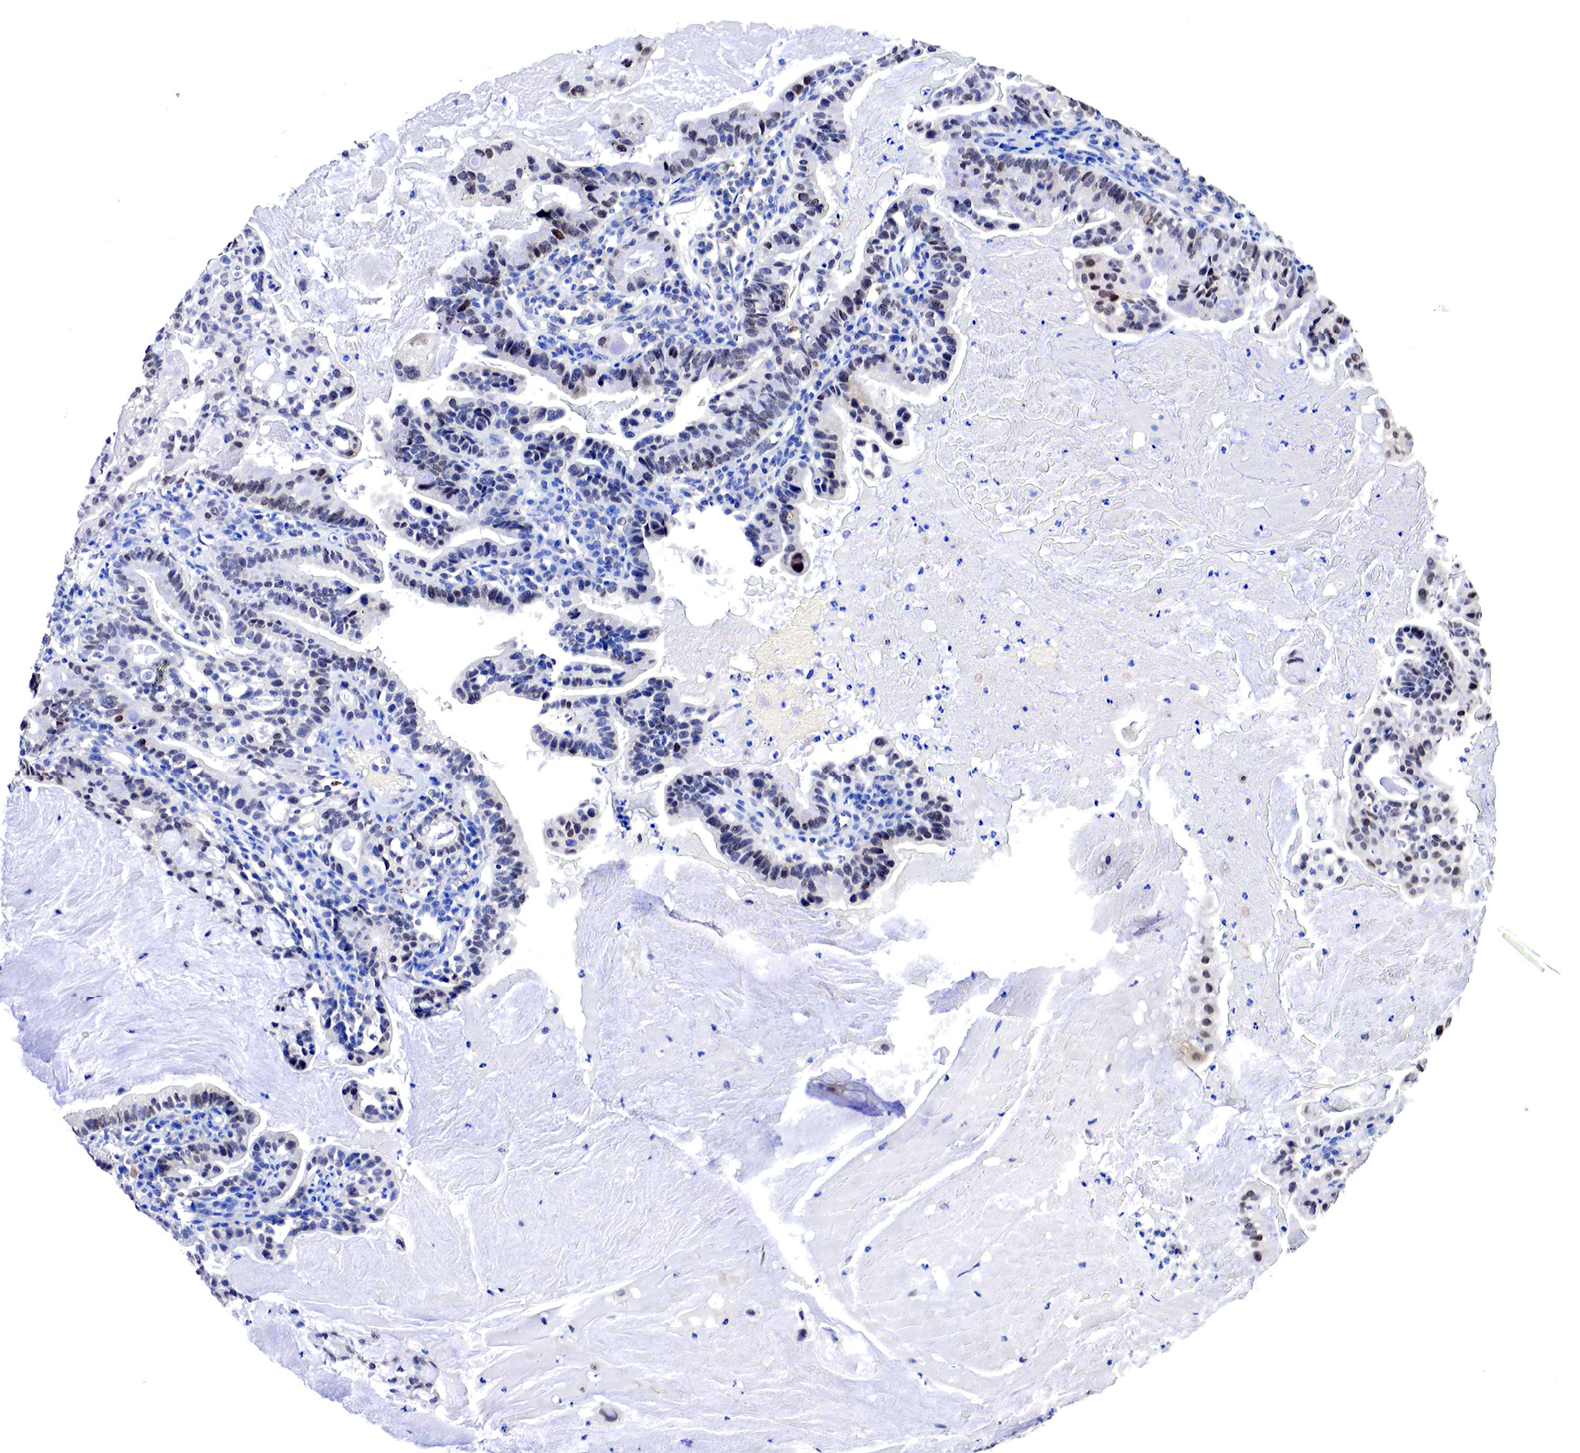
{"staining": {"intensity": "moderate", "quantity": "25%-75%", "location": "nuclear"}, "tissue": "cervical cancer", "cell_type": "Tumor cells", "image_type": "cancer", "snomed": [{"axis": "morphology", "description": "Adenocarcinoma, NOS"}, {"axis": "topography", "description": "Cervix"}], "caption": "Tumor cells display medium levels of moderate nuclear staining in about 25%-75% of cells in human cervical adenocarcinoma. The staining is performed using DAB (3,3'-diaminobenzidine) brown chromogen to label protein expression. The nuclei are counter-stained blue using hematoxylin.", "gene": "PABIR2", "patient": {"sex": "female", "age": 41}}